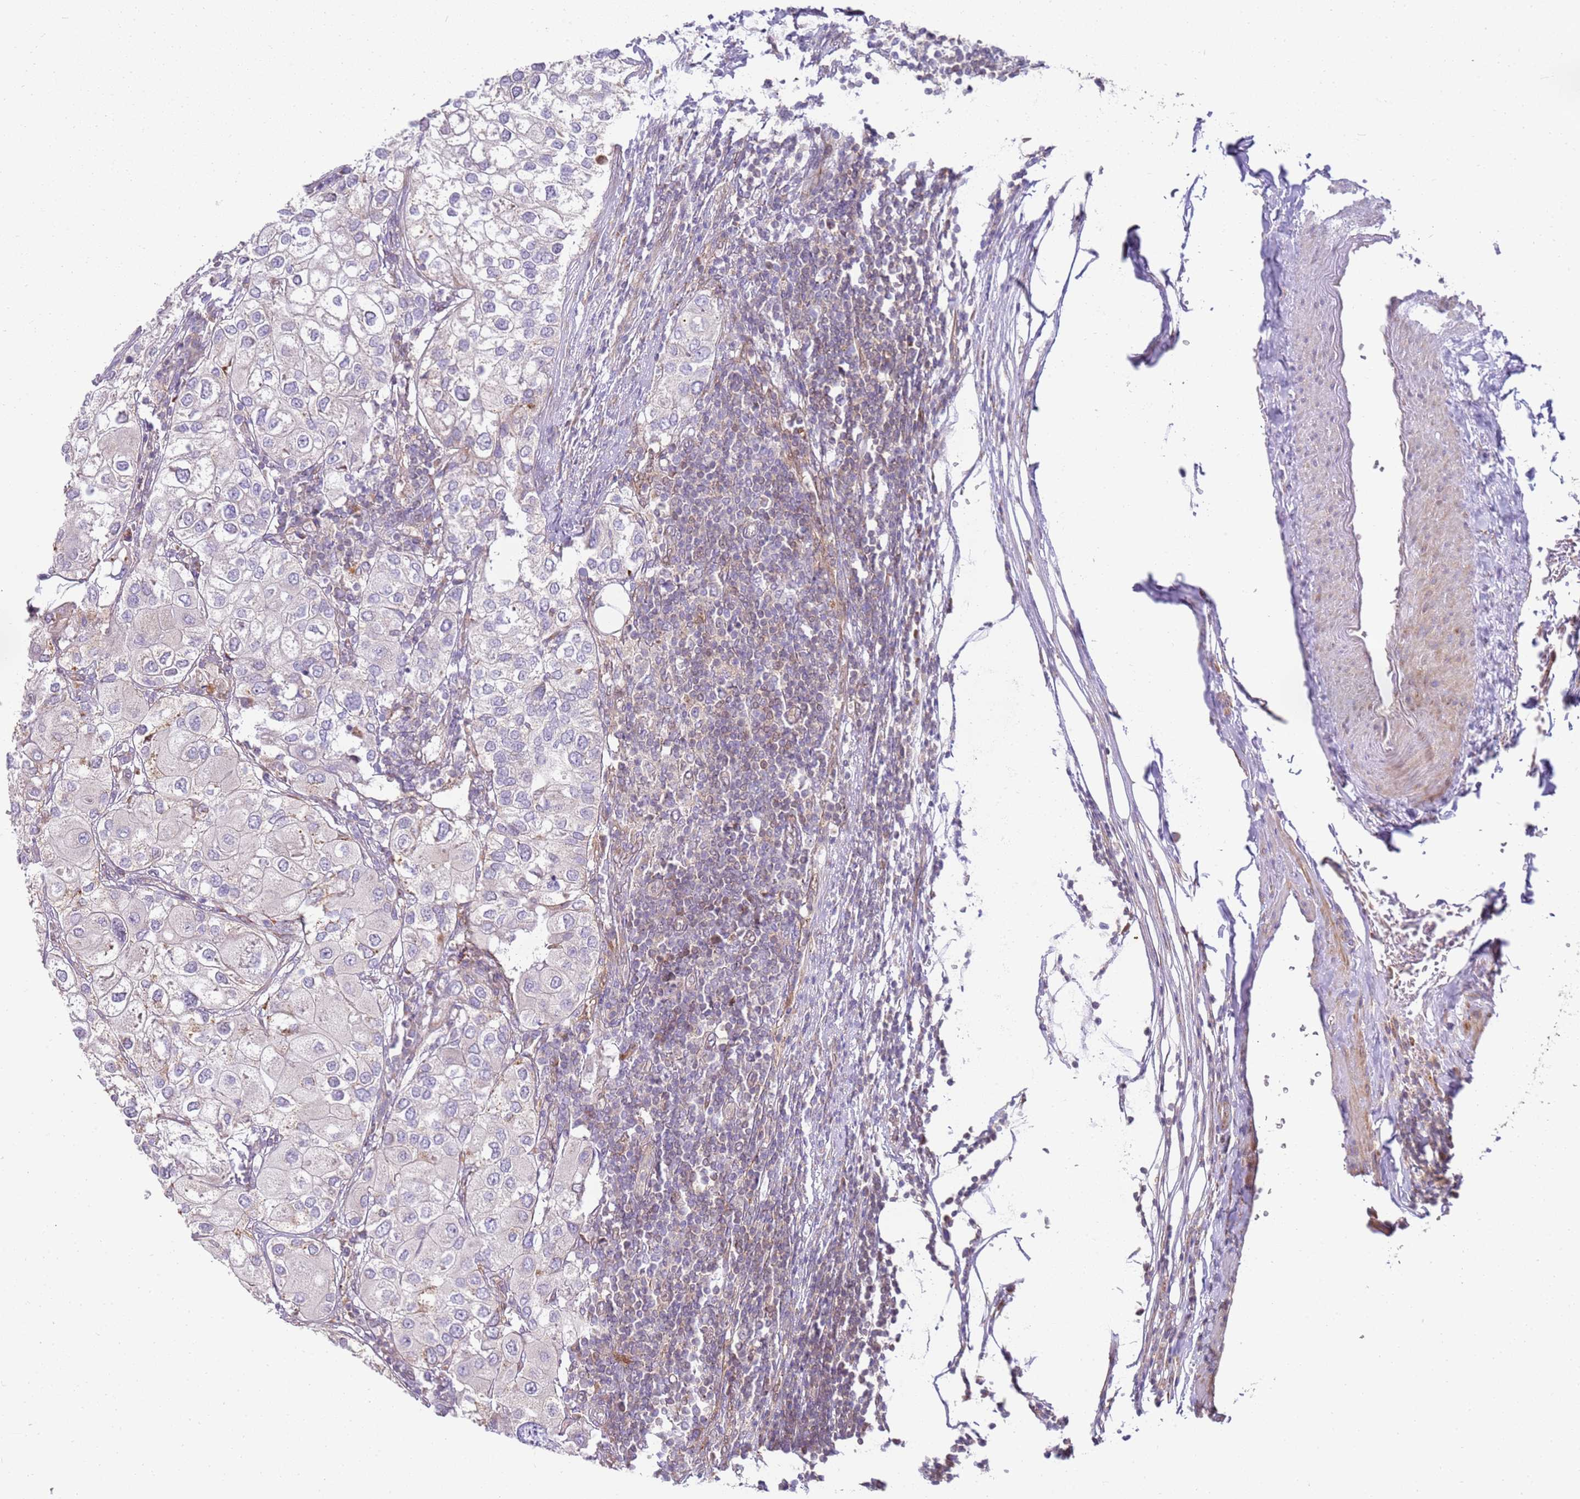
{"staining": {"intensity": "negative", "quantity": "none", "location": "none"}, "tissue": "urothelial cancer", "cell_type": "Tumor cells", "image_type": "cancer", "snomed": [{"axis": "morphology", "description": "Urothelial carcinoma, High grade"}, {"axis": "topography", "description": "Urinary bladder"}], "caption": "IHC photomicrograph of neoplastic tissue: urothelial carcinoma (high-grade) stained with DAB (3,3'-diaminobenzidine) exhibits no significant protein positivity in tumor cells.", "gene": "GRAP", "patient": {"sex": "male", "age": 64}}